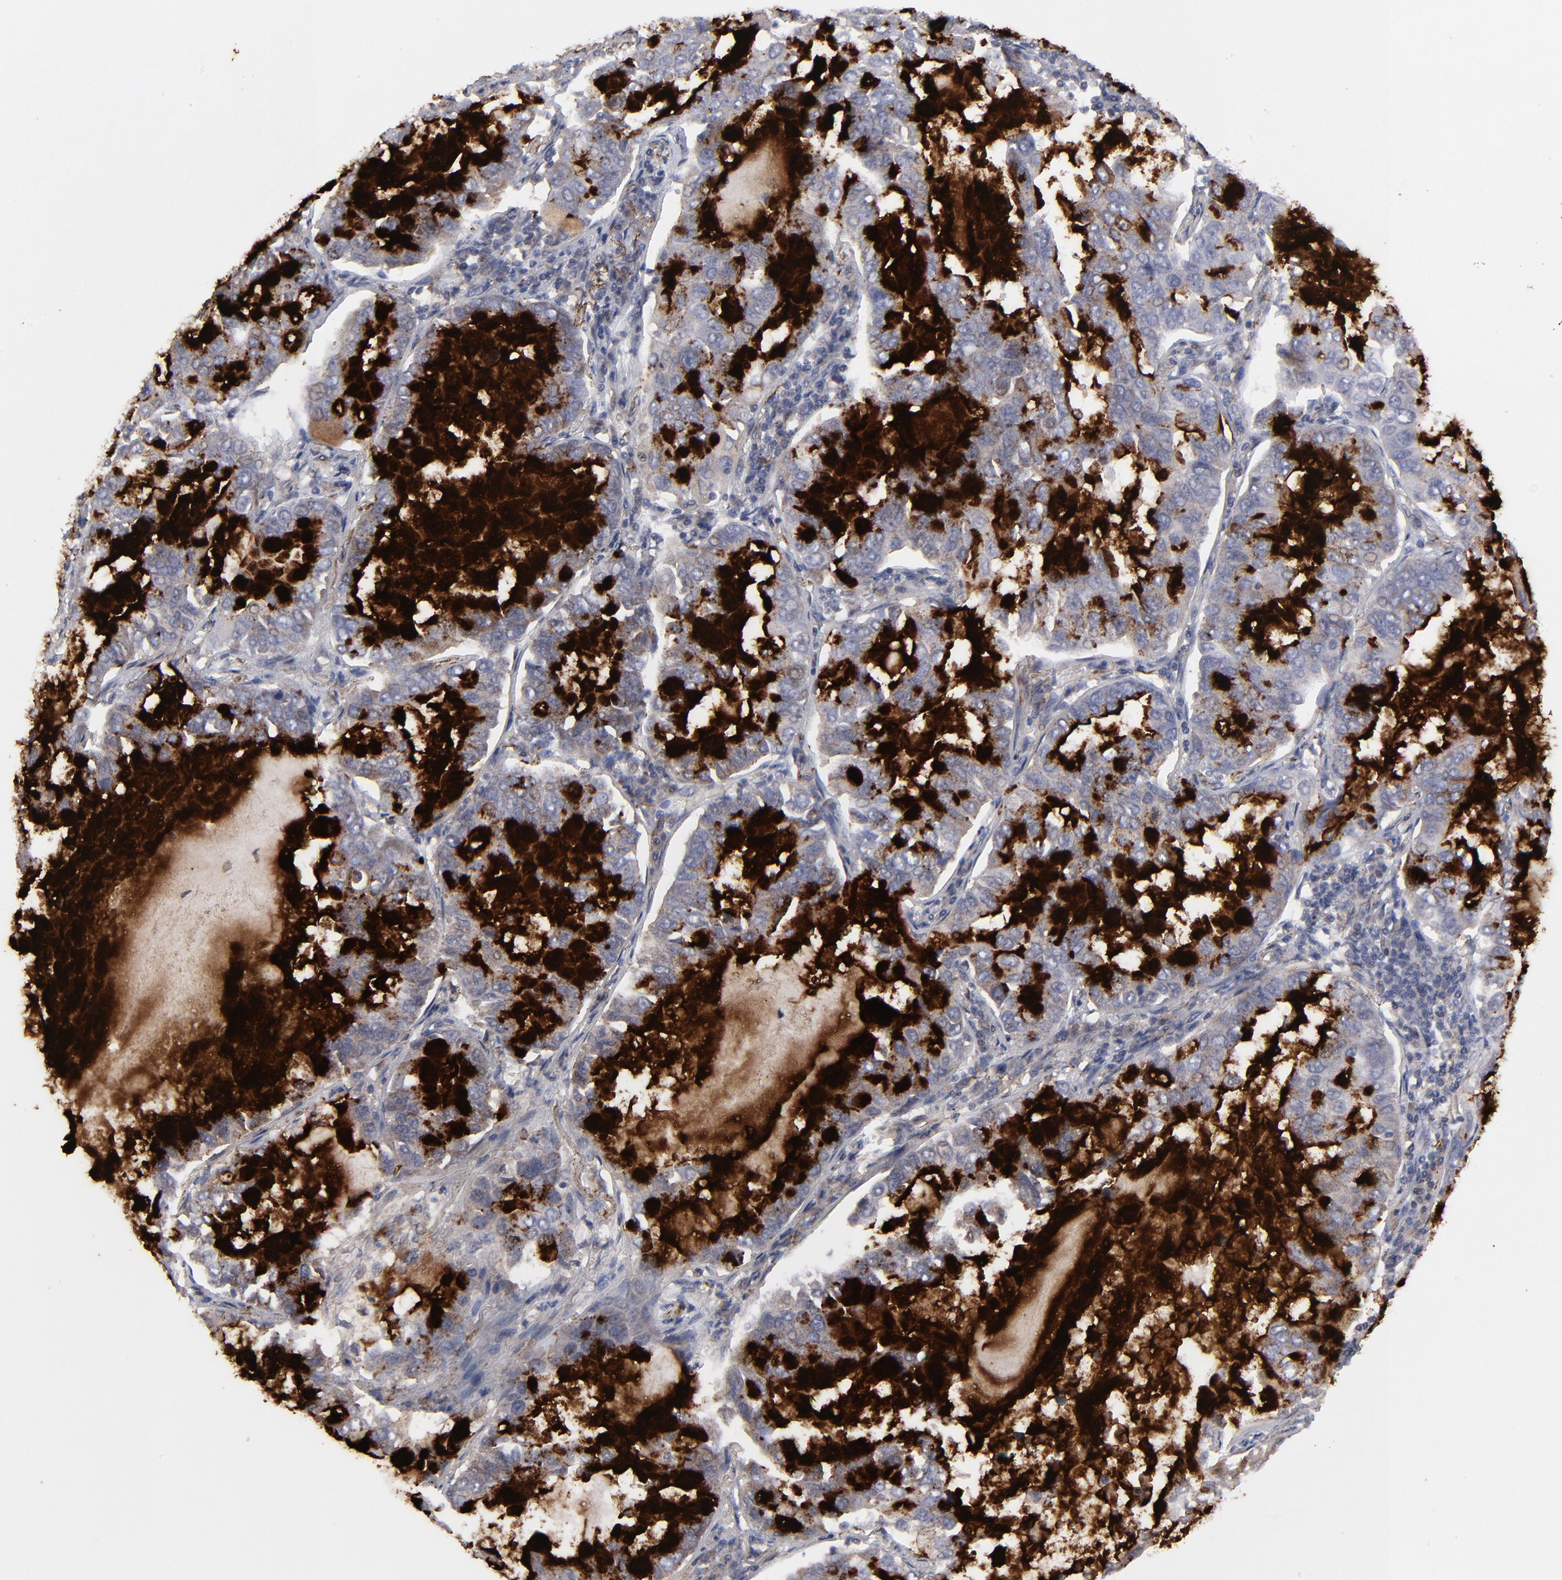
{"staining": {"intensity": "moderate", "quantity": "25%-75%", "location": "cytoplasmic/membranous"}, "tissue": "lung cancer", "cell_type": "Tumor cells", "image_type": "cancer", "snomed": [{"axis": "morphology", "description": "Adenocarcinoma, NOS"}, {"axis": "topography", "description": "Lung"}], "caption": "A histopathology image showing moderate cytoplasmic/membranous positivity in approximately 25%-75% of tumor cells in lung cancer, as visualized by brown immunohistochemical staining.", "gene": "GPM6B", "patient": {"sex": "male", "age": 64}}